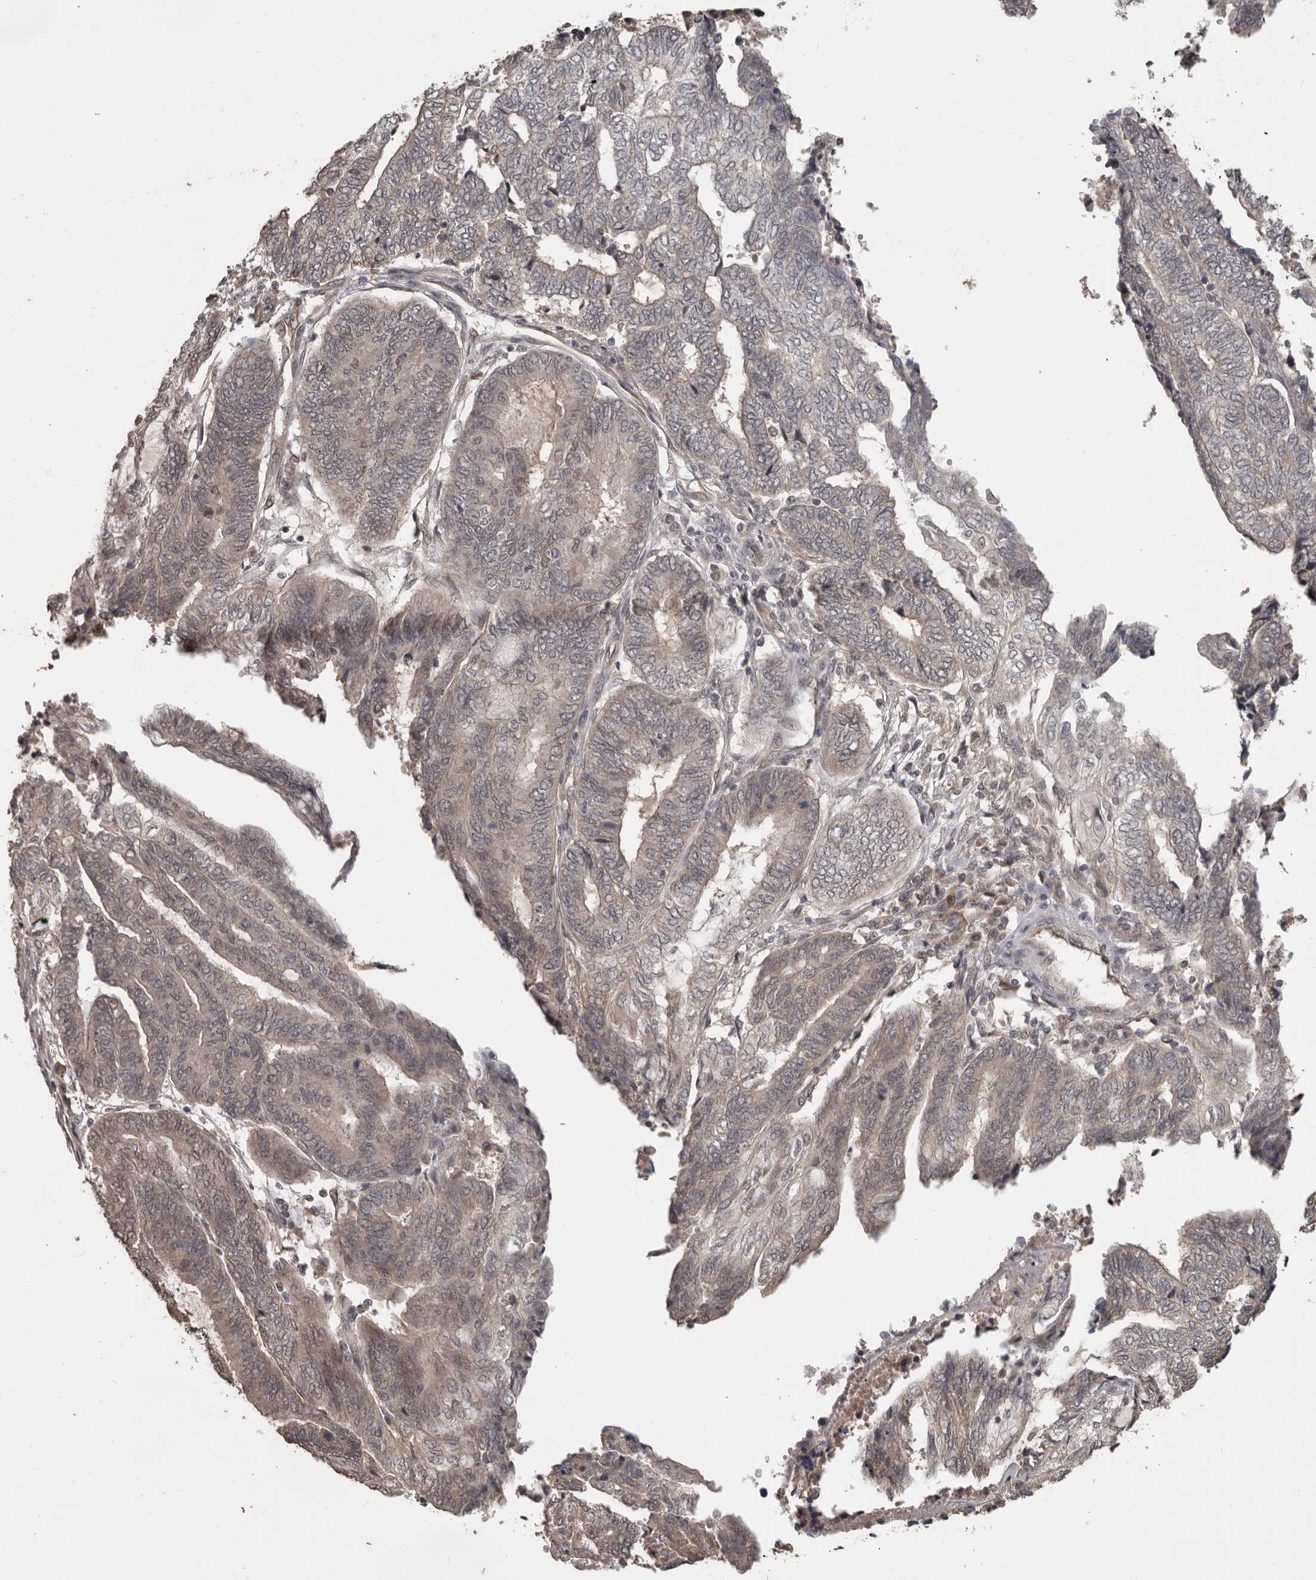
{"staining": {"intensity": "weak", "quantity": "25%-75%", "location": "cytoplasmic/membranous"}, "tissue": "endometrial cancer", "cell_type": "Tumor cells", "image_type": "cancer", "snomed": [{"axis": "morphology", "description": "Adenocarcinoma, NOS"}, {"axis": "topography", "description": "Uterus"}, {"axis": "topography", "description": "Endometrium"}], "caption": "Human endometrial cancer stained with a protein marker exhibits weak staining in tumor cells.", "gene": "ZFP14", "patient": {"sex": "female", "age": 70}}